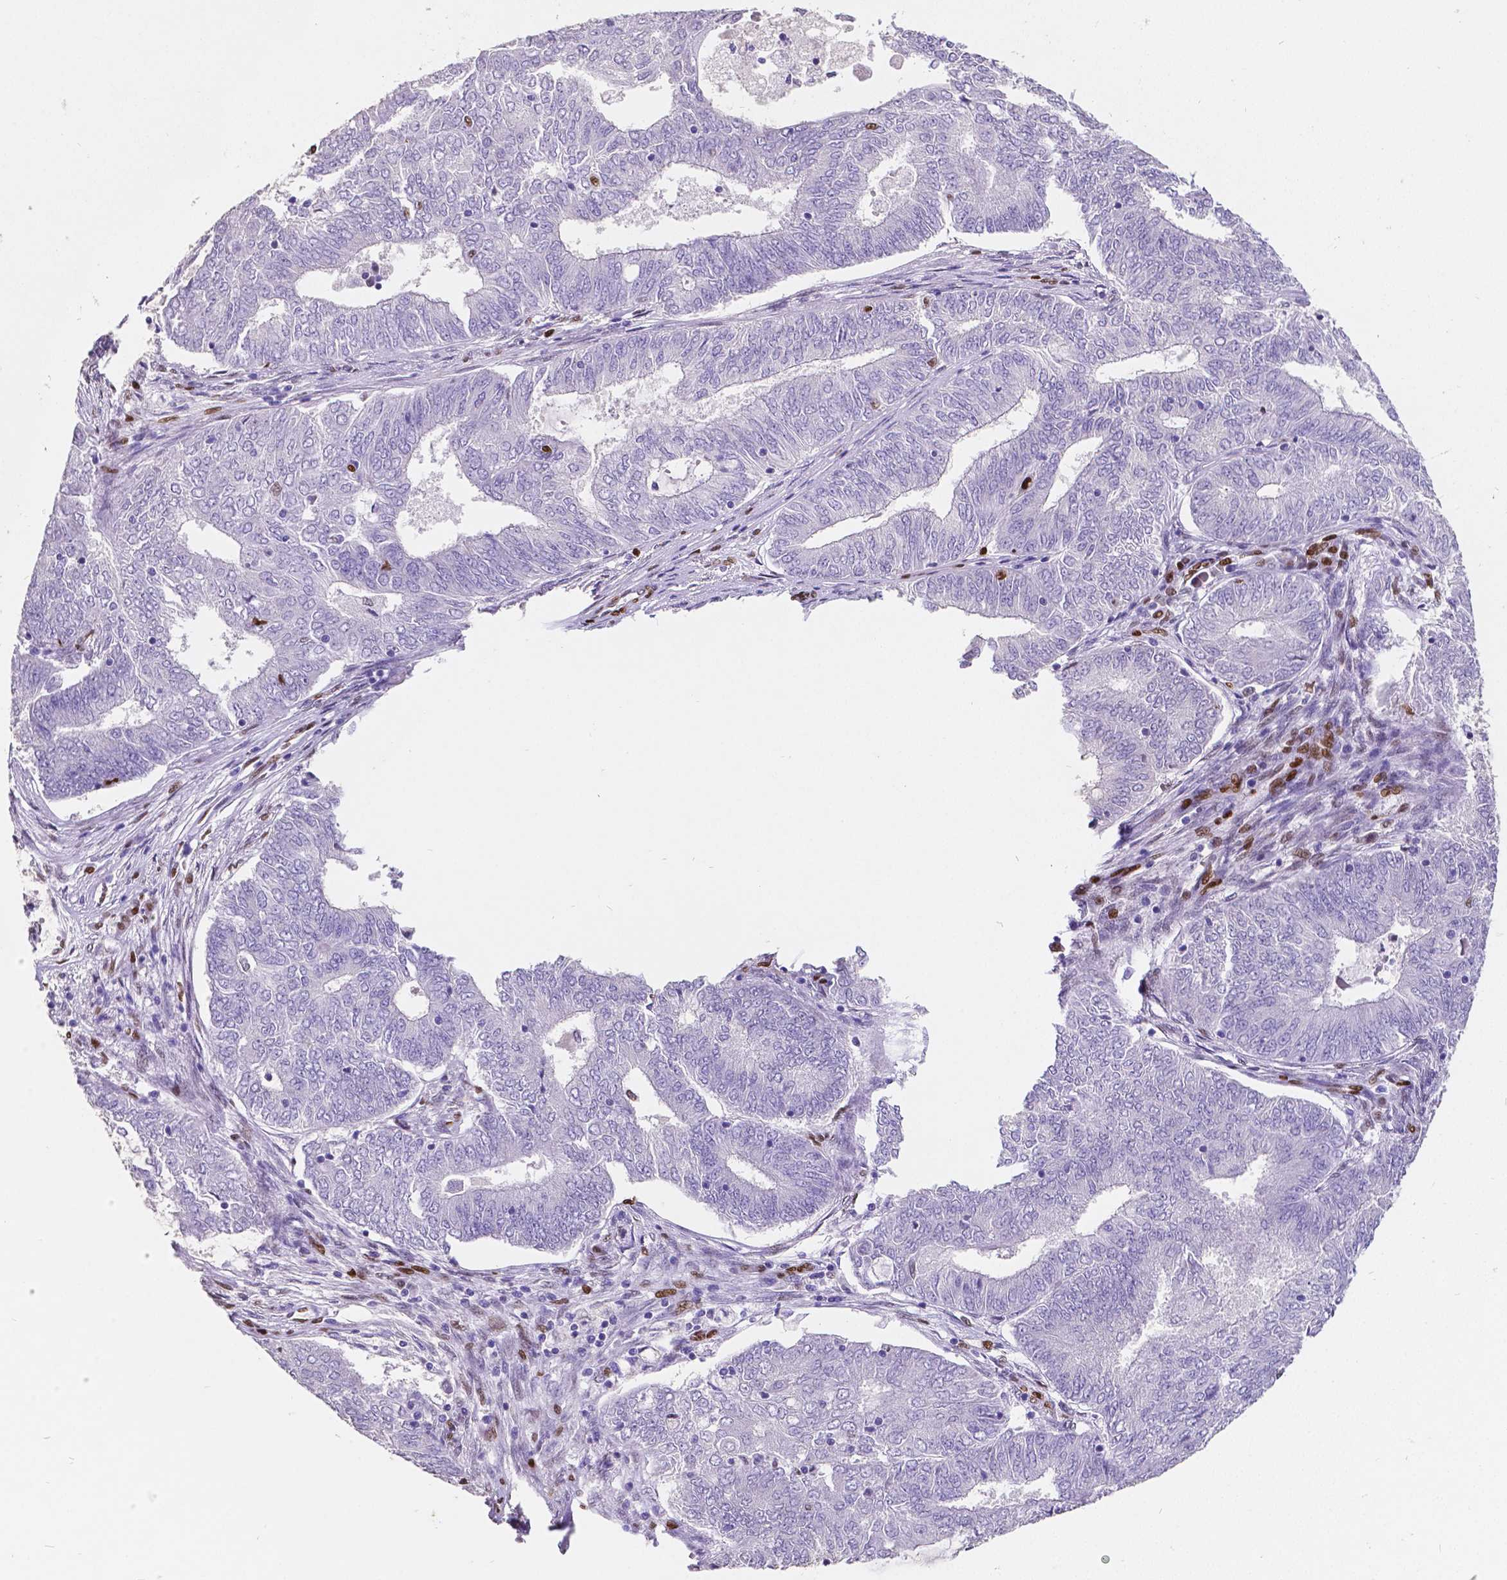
{"staining": {"intensity": "negative", "quantity": "none", "location": "none"}, "tissue": "endometrial cancer", "cell_type": "Tumor cells", "image_type": "cancer", "snomed": [{"axis": "morphology", "description": "Adenocarcinoma, NOS"}, {"axis": "topography", "description": "Endometrium"}], "caption": "Immunohistochemical staining of endometrial cancer (adenocarcinoma) shows no significant positivity in tumor cells. (Brightfield microscopy of DAB immunohistochemistry at high magnification).", "gene": "MEF2C", "patient": {"sex": "female", "age": 62}}